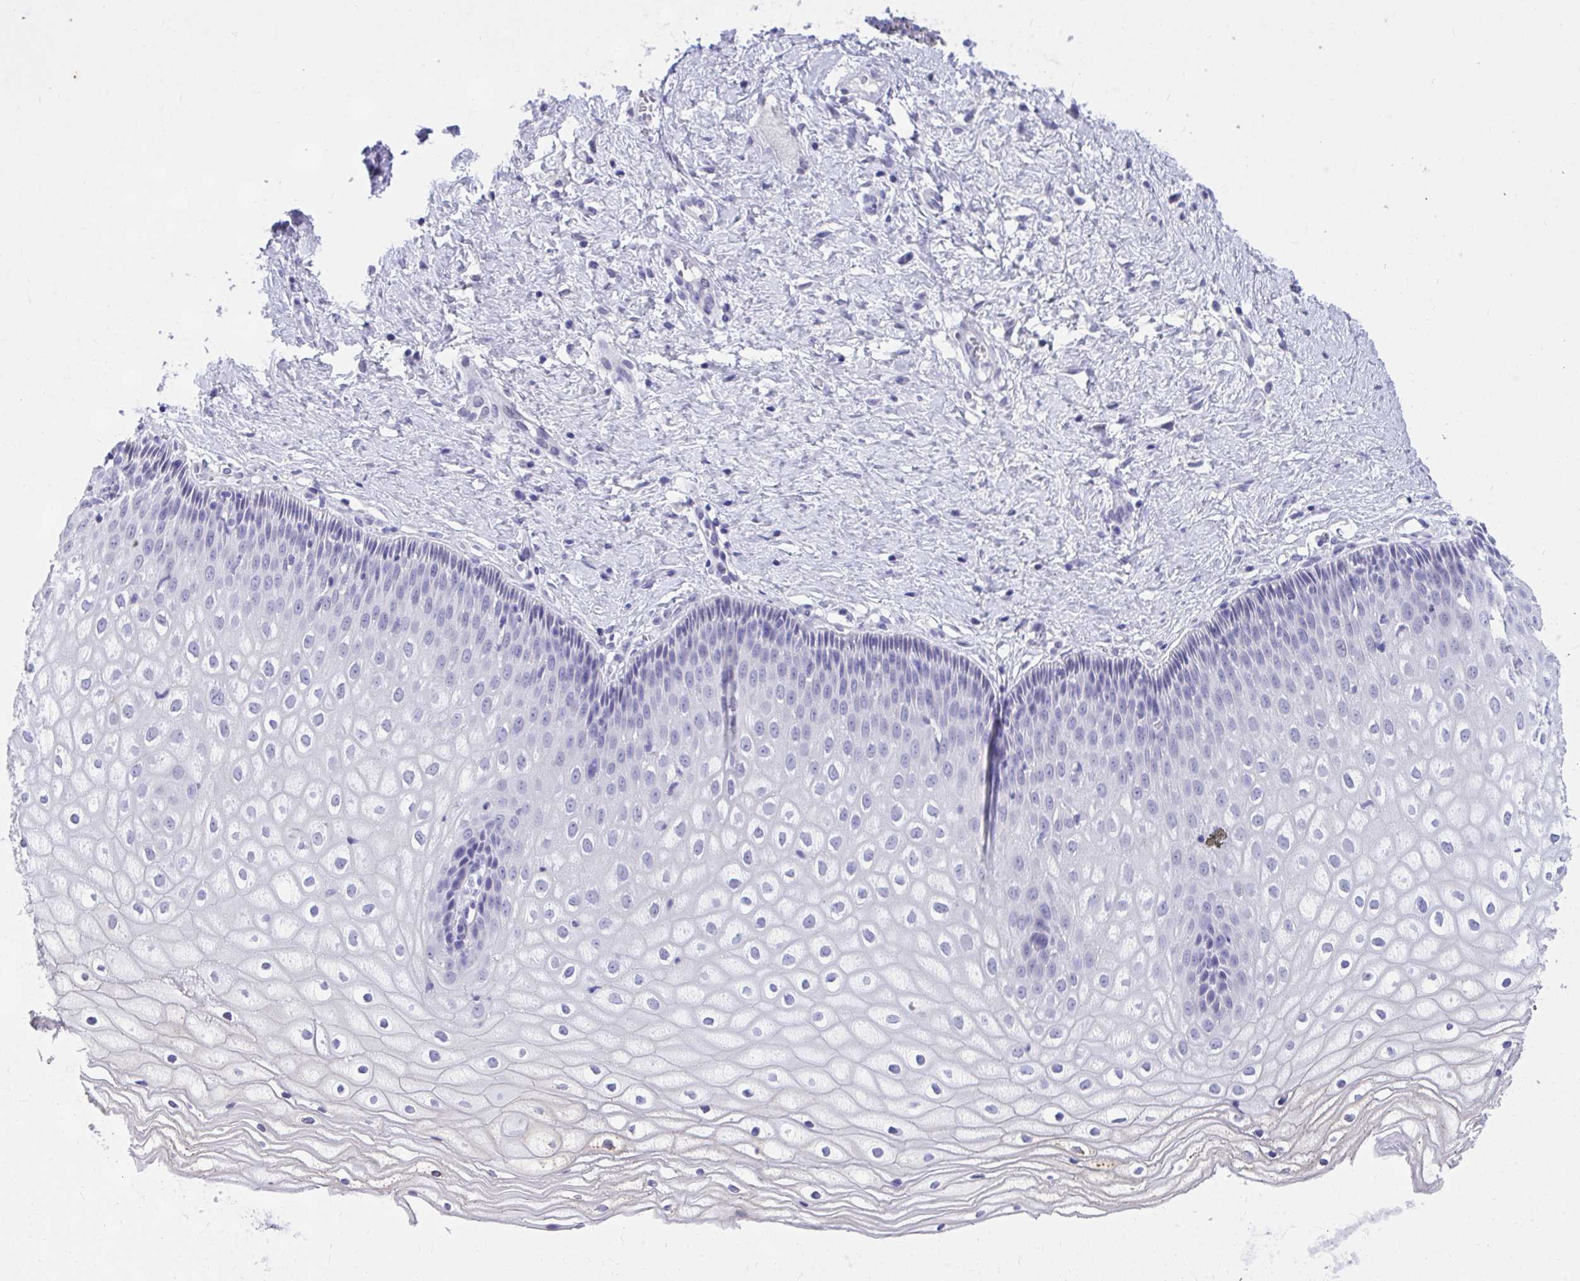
{"staining": {"intensity": "negative", "quantity": "none", "location": "none"}, "tissue": "cervix", "cell_type": "Glandular cells", "image_type": "normal", "snomed": [{"axis": "morphology", "description": "Normal tissue, NOS"}, {"axis": "topography", "description": "Cervix"}], "caption": "Image shows no significant protein expression in glandular cells of benign cervix. (Immunohistochemistry (ihc), brightfield microscopy, high magnification).", "gene": "KLK1", "patient": {"sex": "female", "age": 36}}